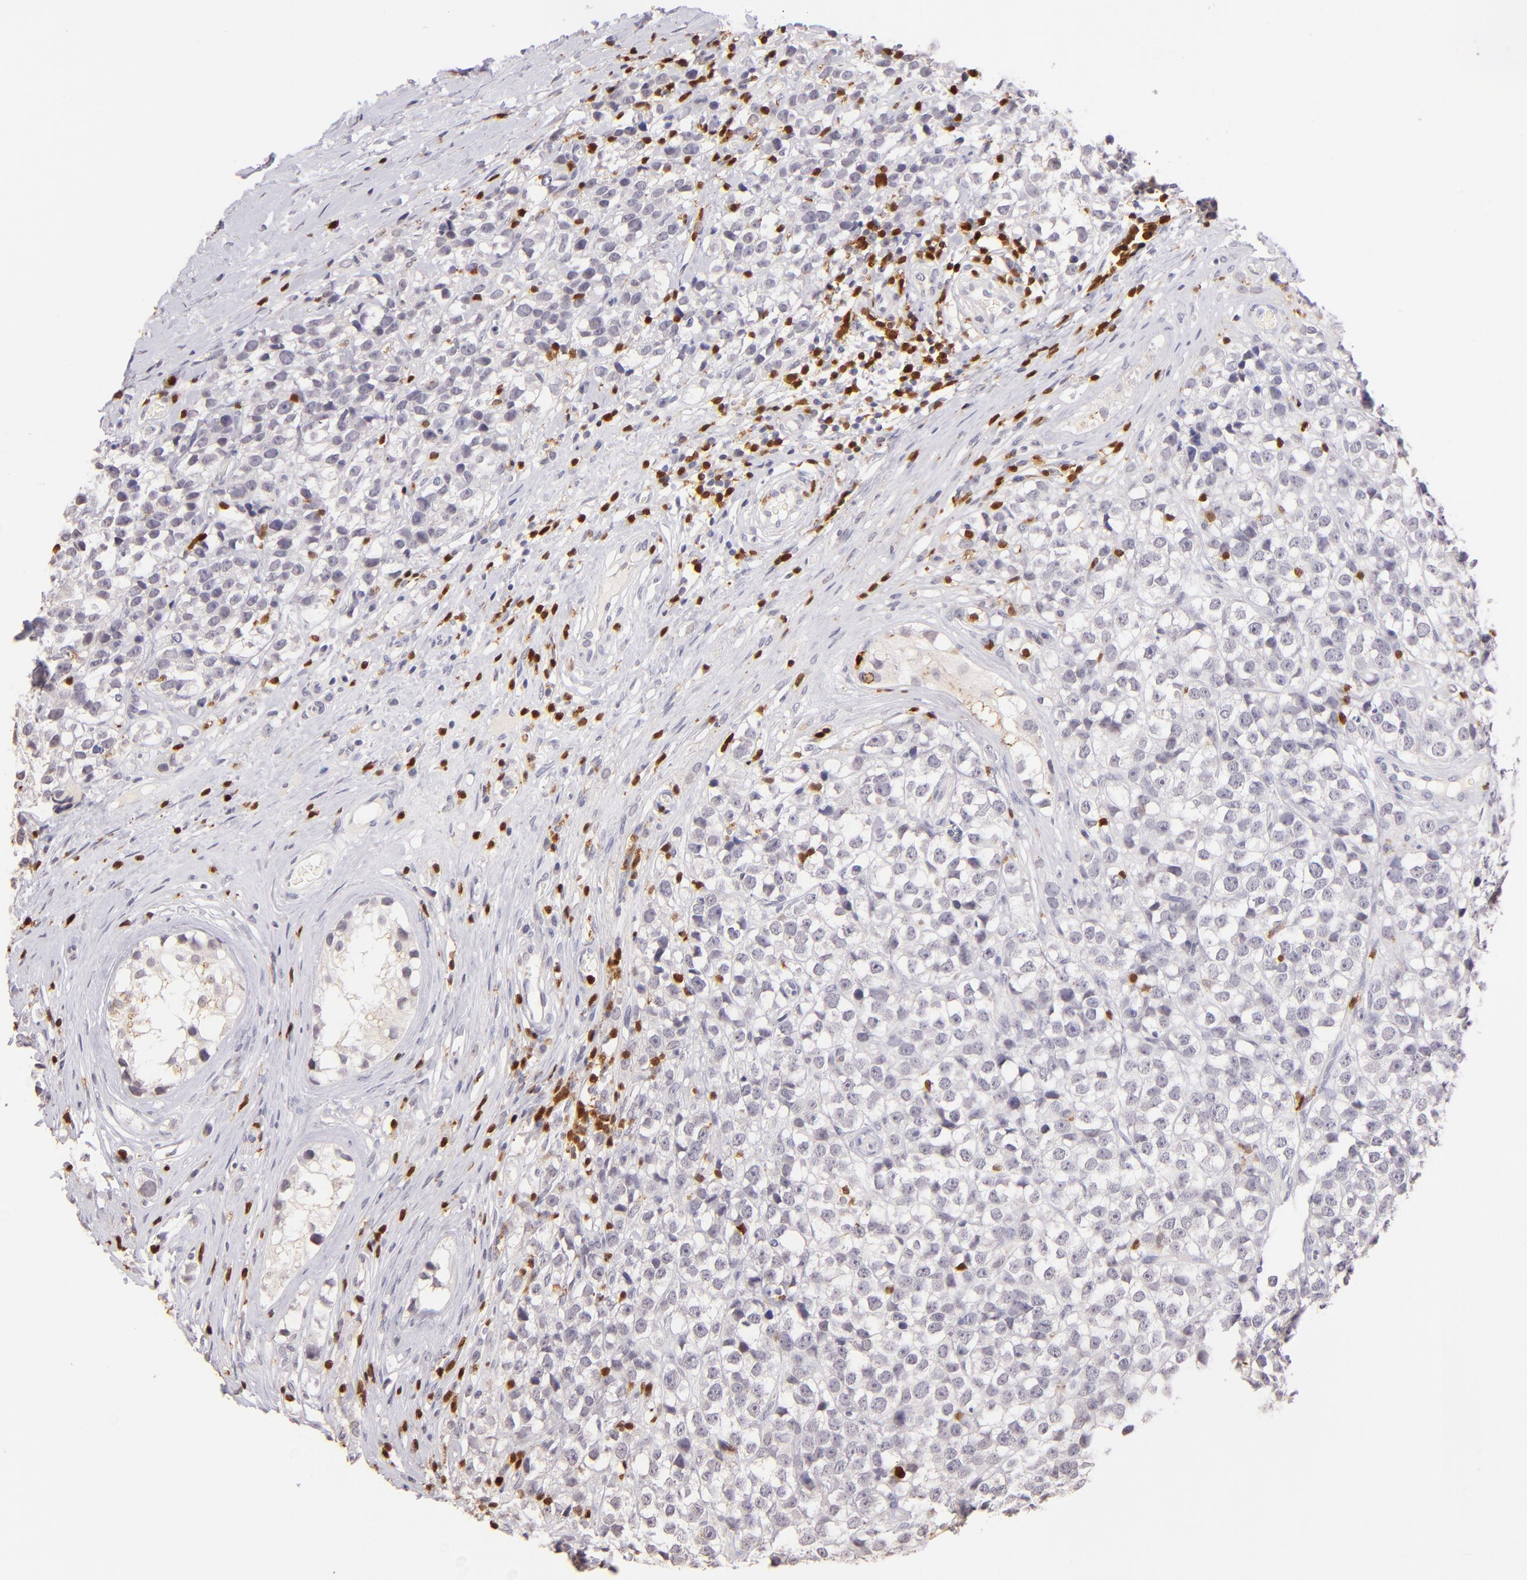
{"staining": {"intensity": "negative", "quantity": "none", "location": "none"}, "tissue": "testis cancer", "cell_type": "Tumor cells", "image_type": "cancer", "snomed": [{"axis": "morphology", "description": "Seminoma, NOS"}, {"axis": "topography", "description": "Testis"}], "caption": "Immunohistochemistry image of neoplastic tissue: human seminoma (testis) stained with DAB exhibits no significant protein staining in tumor cells.", "gene": "ZAP70", "patient": {"sex": "male", "age": 25}}